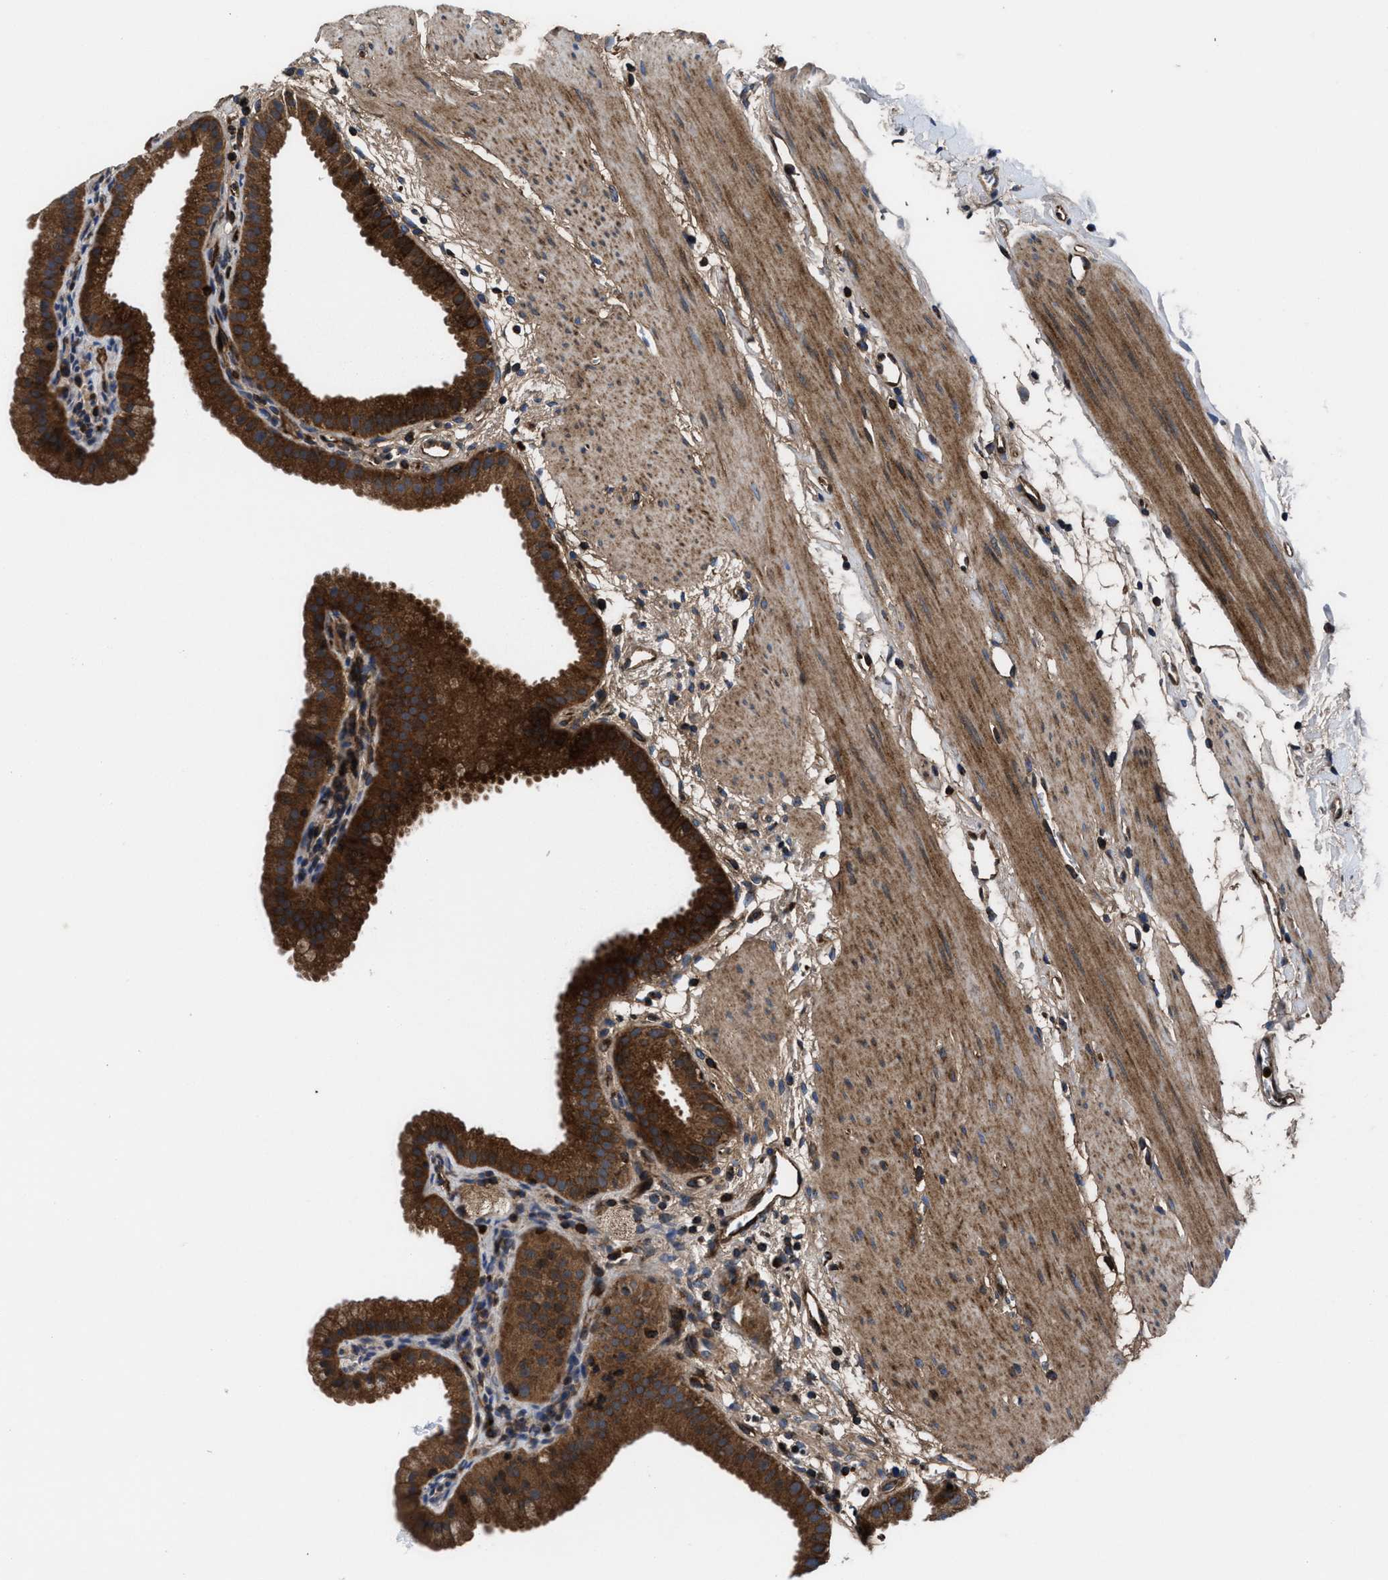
{"staining": {"intensity": "strong", "quantity": ">75%", "location": "cytoplasmic/membranous"}, "tissue": "gallbladder", "cell_type": "Glandular cells", "image_type": "normal", "snomed": [{"axis": "morphology", "description": "Normal tissue, NOS"}, {"axis": "topography", "description": "Gallbladder"}], "caption": "Protein staining reveals strong cytoplasmic/membranous staining in about >75% of glandular cells in normal gallbladder. (IHC, brightfield microscopy, high magnification).", "gene": "PRR15L", "patient": {"sex": "female", "age": 64}}